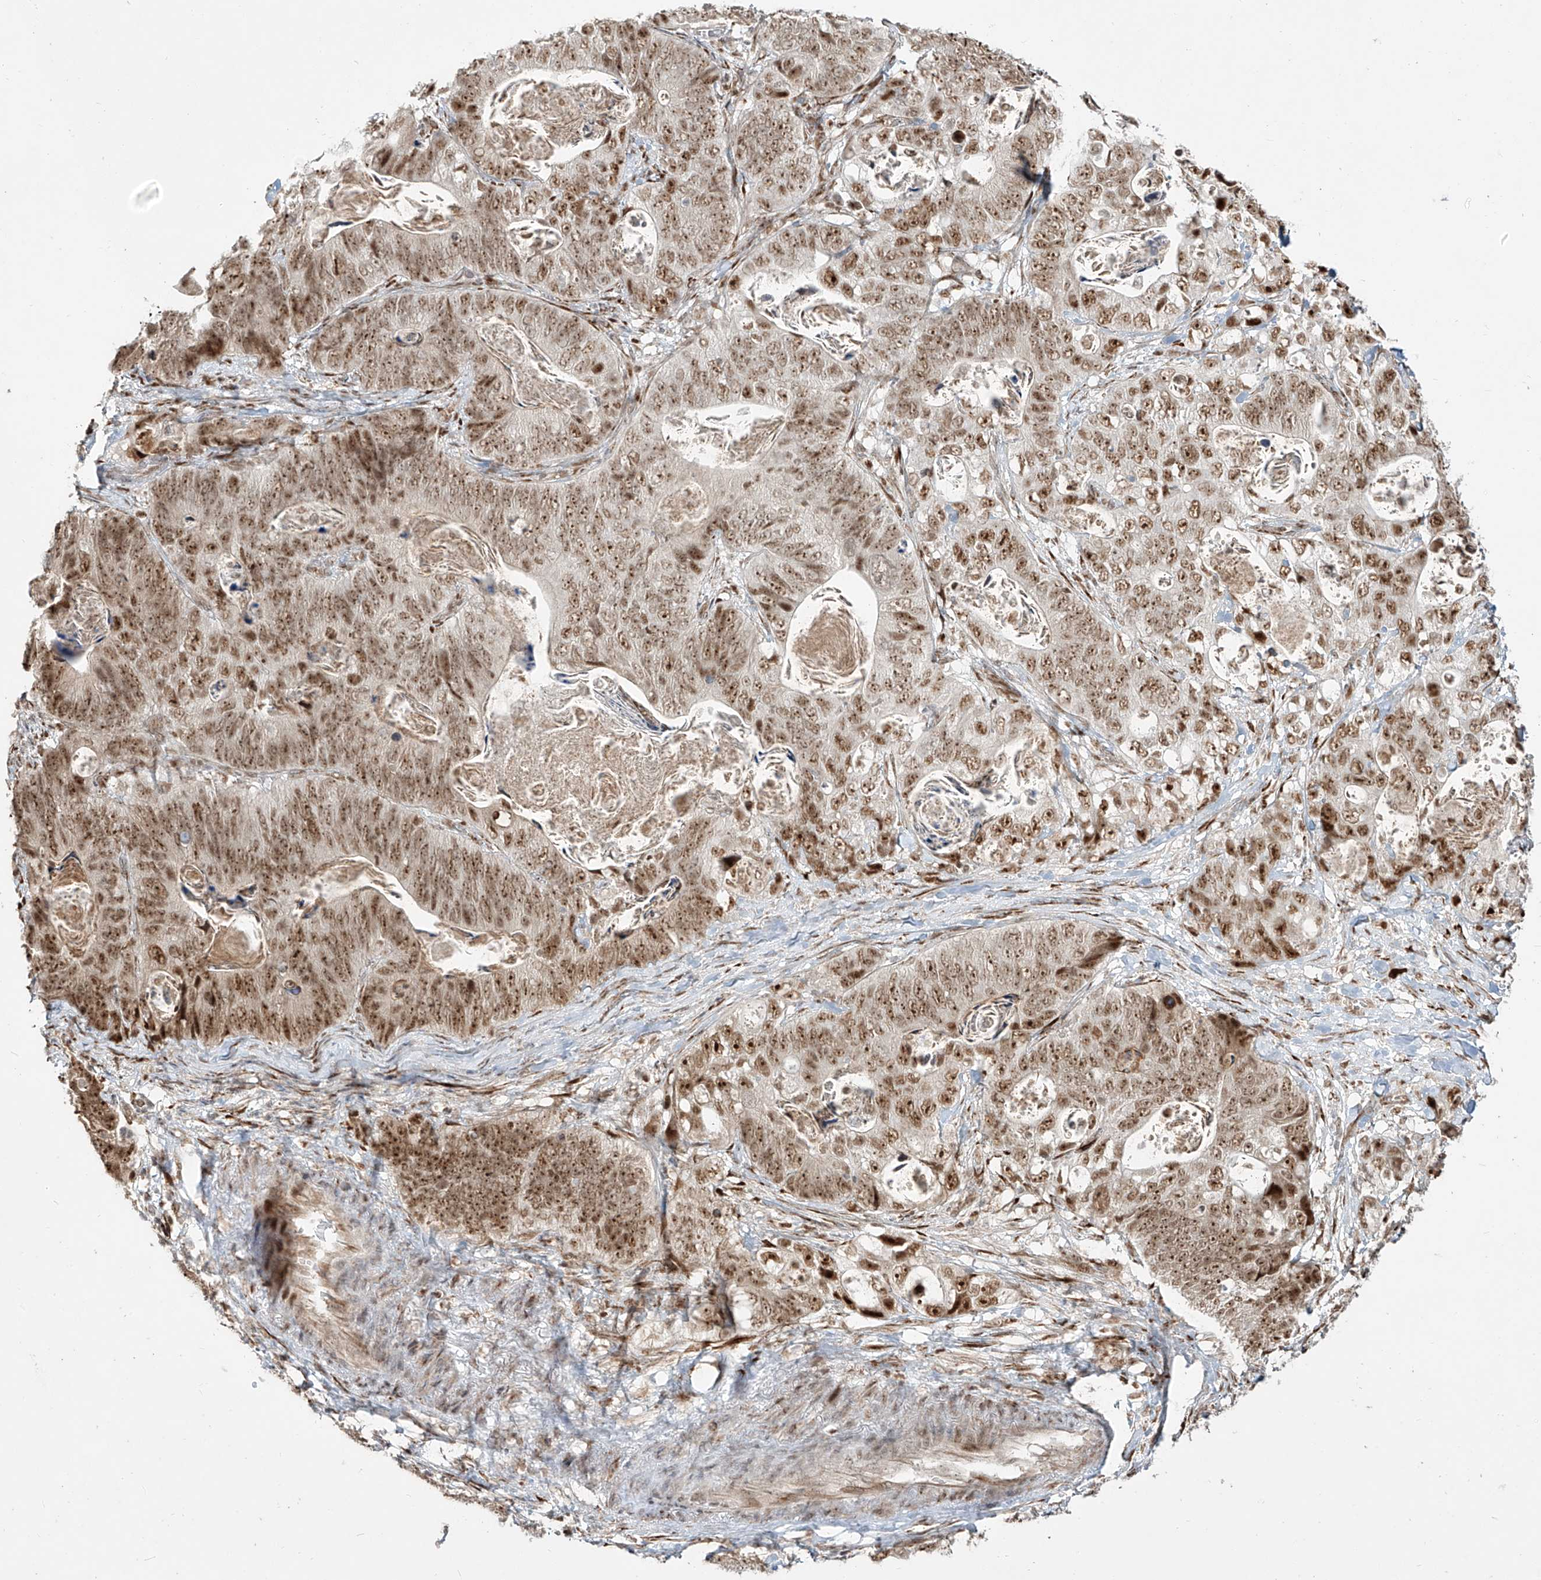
{"staining": {"intensity": "moderate", "quantity": ">75%", "location": "nuclear"}, "tissue": "stomach cancer", "cell_type": "Tumor cells", "image_type": "cancer", "snomed": [{"axis": "morphology", "description": "Normal tissue, NOS"}, {"axis": "morphology", "description": "Adenocarcinoma, NOS"}, {"axis": "topography", "description": "Stomach"}], "caption": "This is an image of immunohistochemistry staining of stomach cancer, which shows moderate expression in the nuclear of tumor cells.", "gene": "ZNF710", "patient": {"sex": "female", "age": 89}}